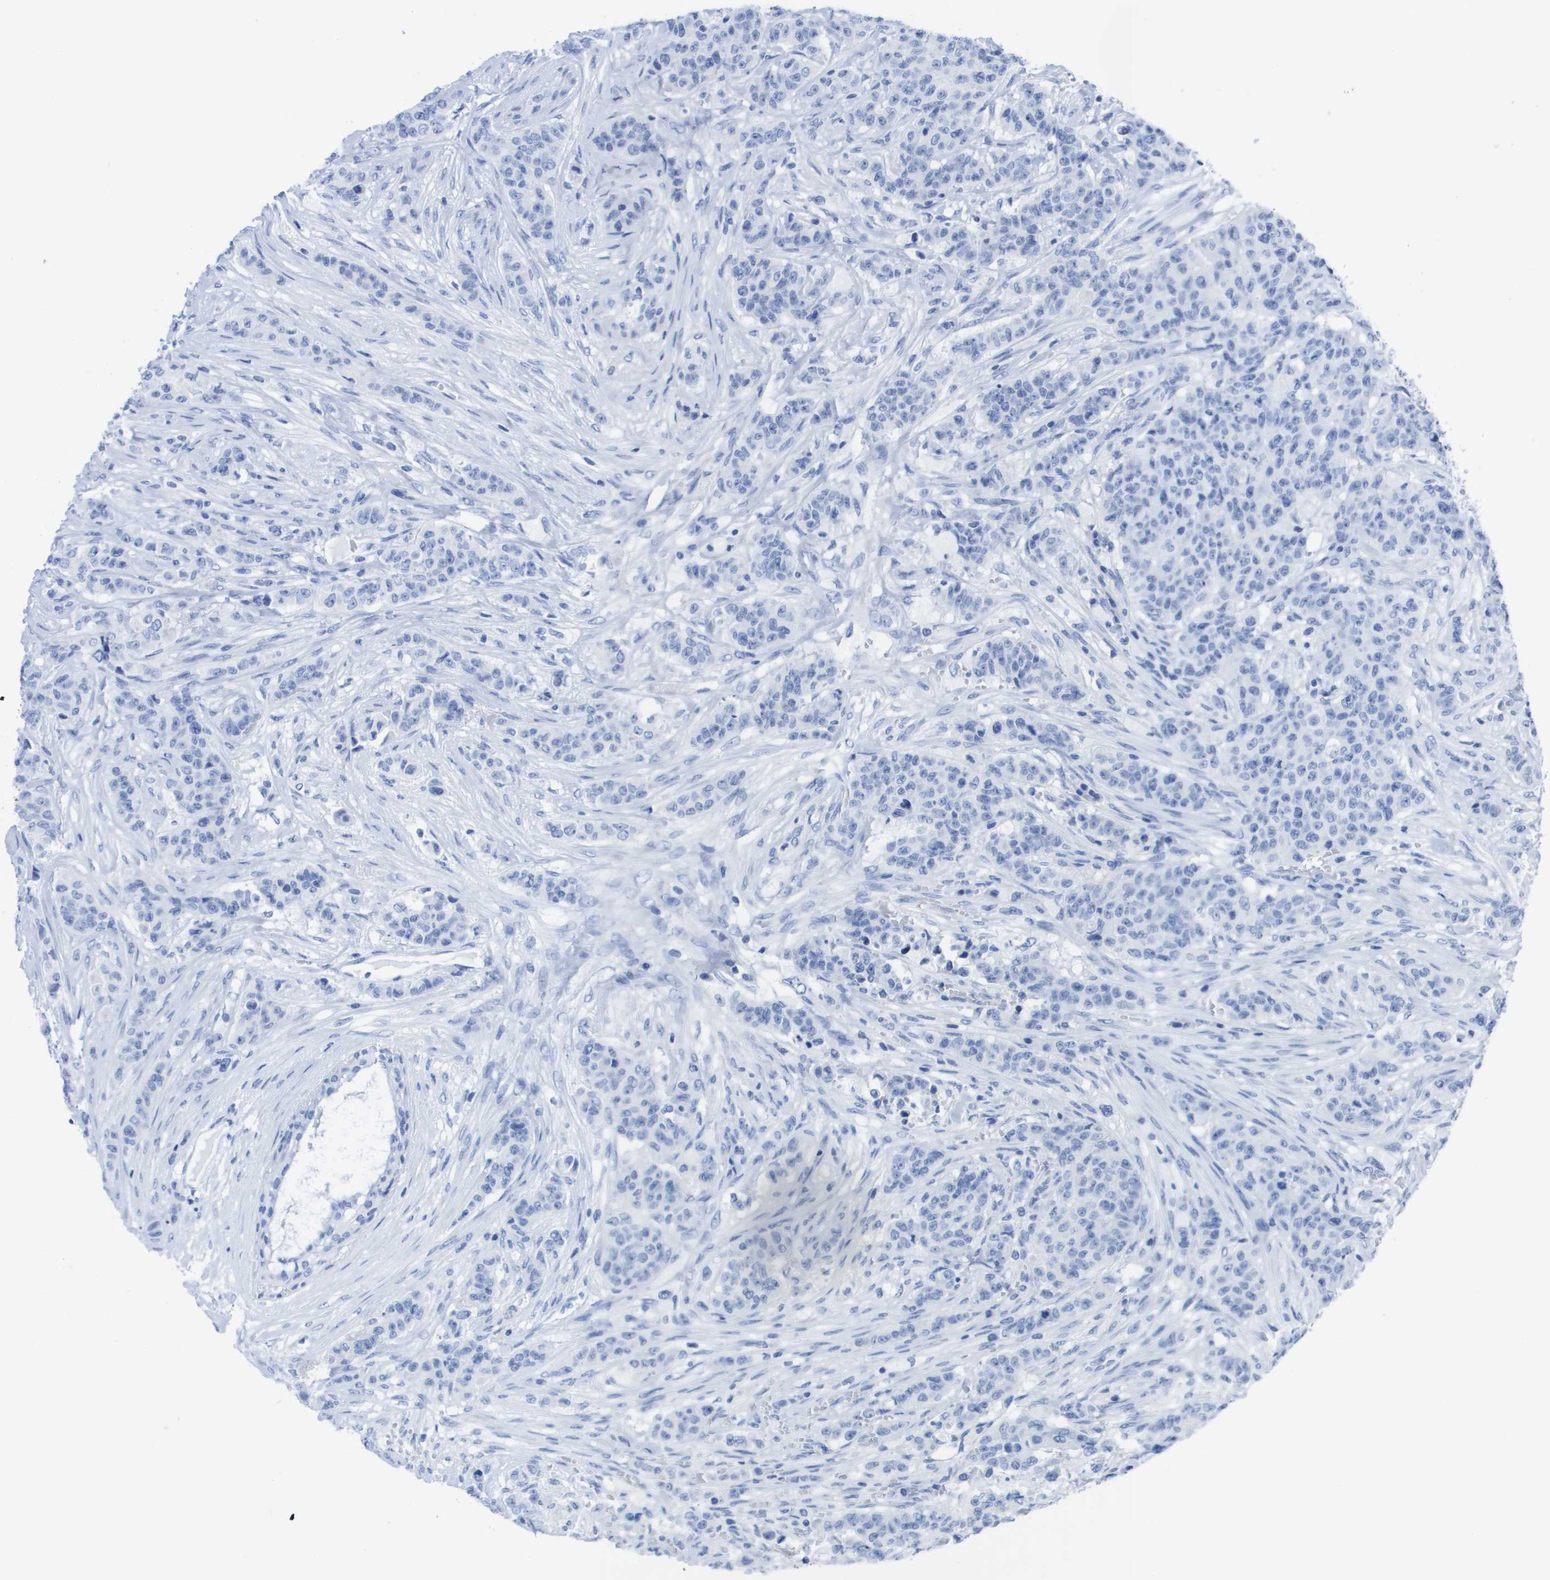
{"staining": {"intensity": "negative", "quantity": "none", "location": "none"}, "tissue": "breast cancer", "cell_type": "Tumor cells", "image_type": "cancer", "snomed": [{"axis": "morphology", "description": "Normal tissue, NOS"}, {"axis": "morphology", "description": "Duct carcinoma"}, {"axis": "topography", "description": "Breast"}], "caption": "The micrograph reveals no staining of tumor cells in breast cancer.", "gene": "KCNA3", "patient": {"sex": "female", "age": 40}}